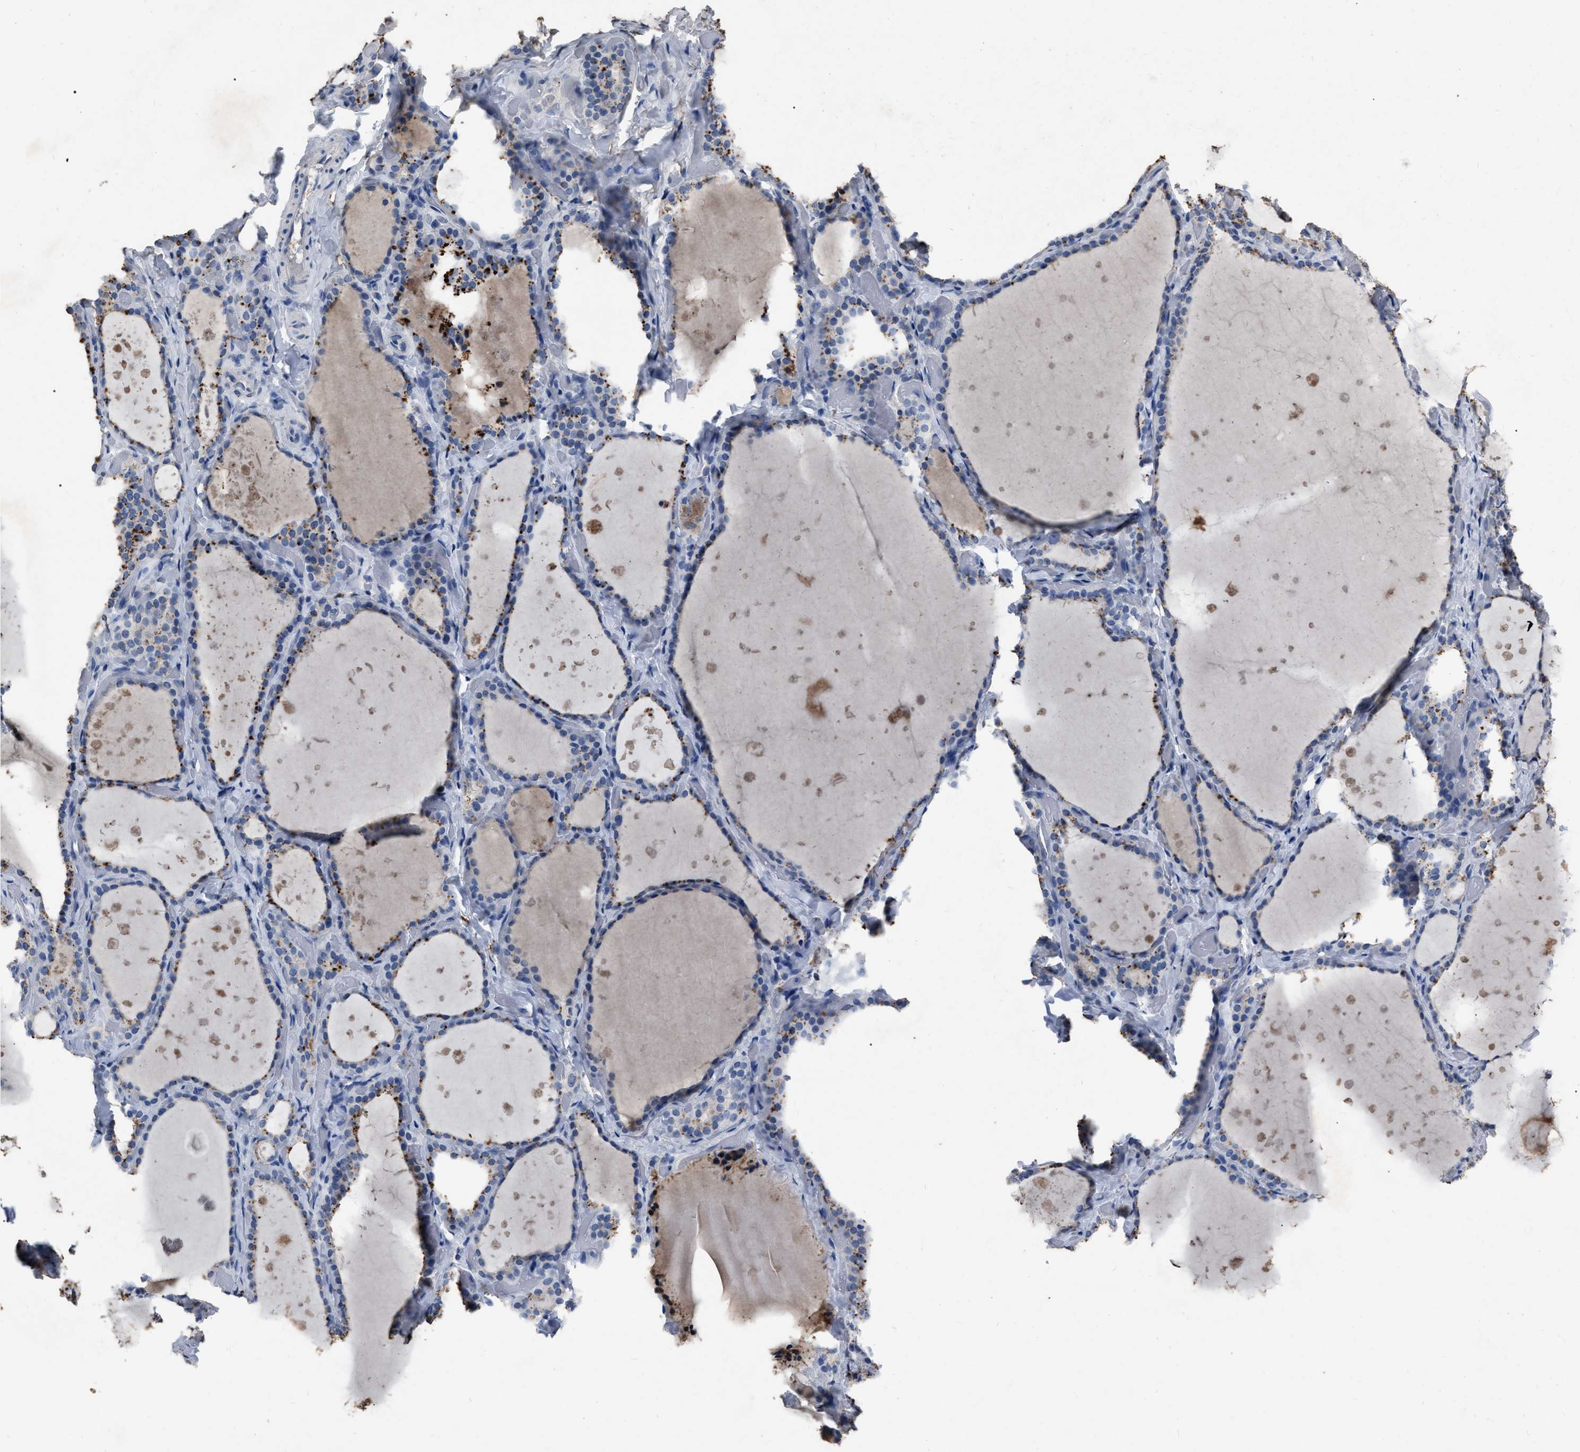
{"staining": {"intensity": "moderate", "quantity": "<25%", "location": "cytoplasmic/membranous"}, "tissue": "thyroid gland", "cell_type": "Glandular cells", "image_type": "normal", "snomed": [{"axis": "morphology", "description": "Normal tissue, NOS"}, {"axis": "topography", "description": "Thyroid gland"}], "caption": "Protein staining of benign thyroid gland reveals moderate cytoplasmic/membranous expression in about <25% of glandular cells.", "gene": "HABP2", "patient": {"sex": "female", "age": 44}}